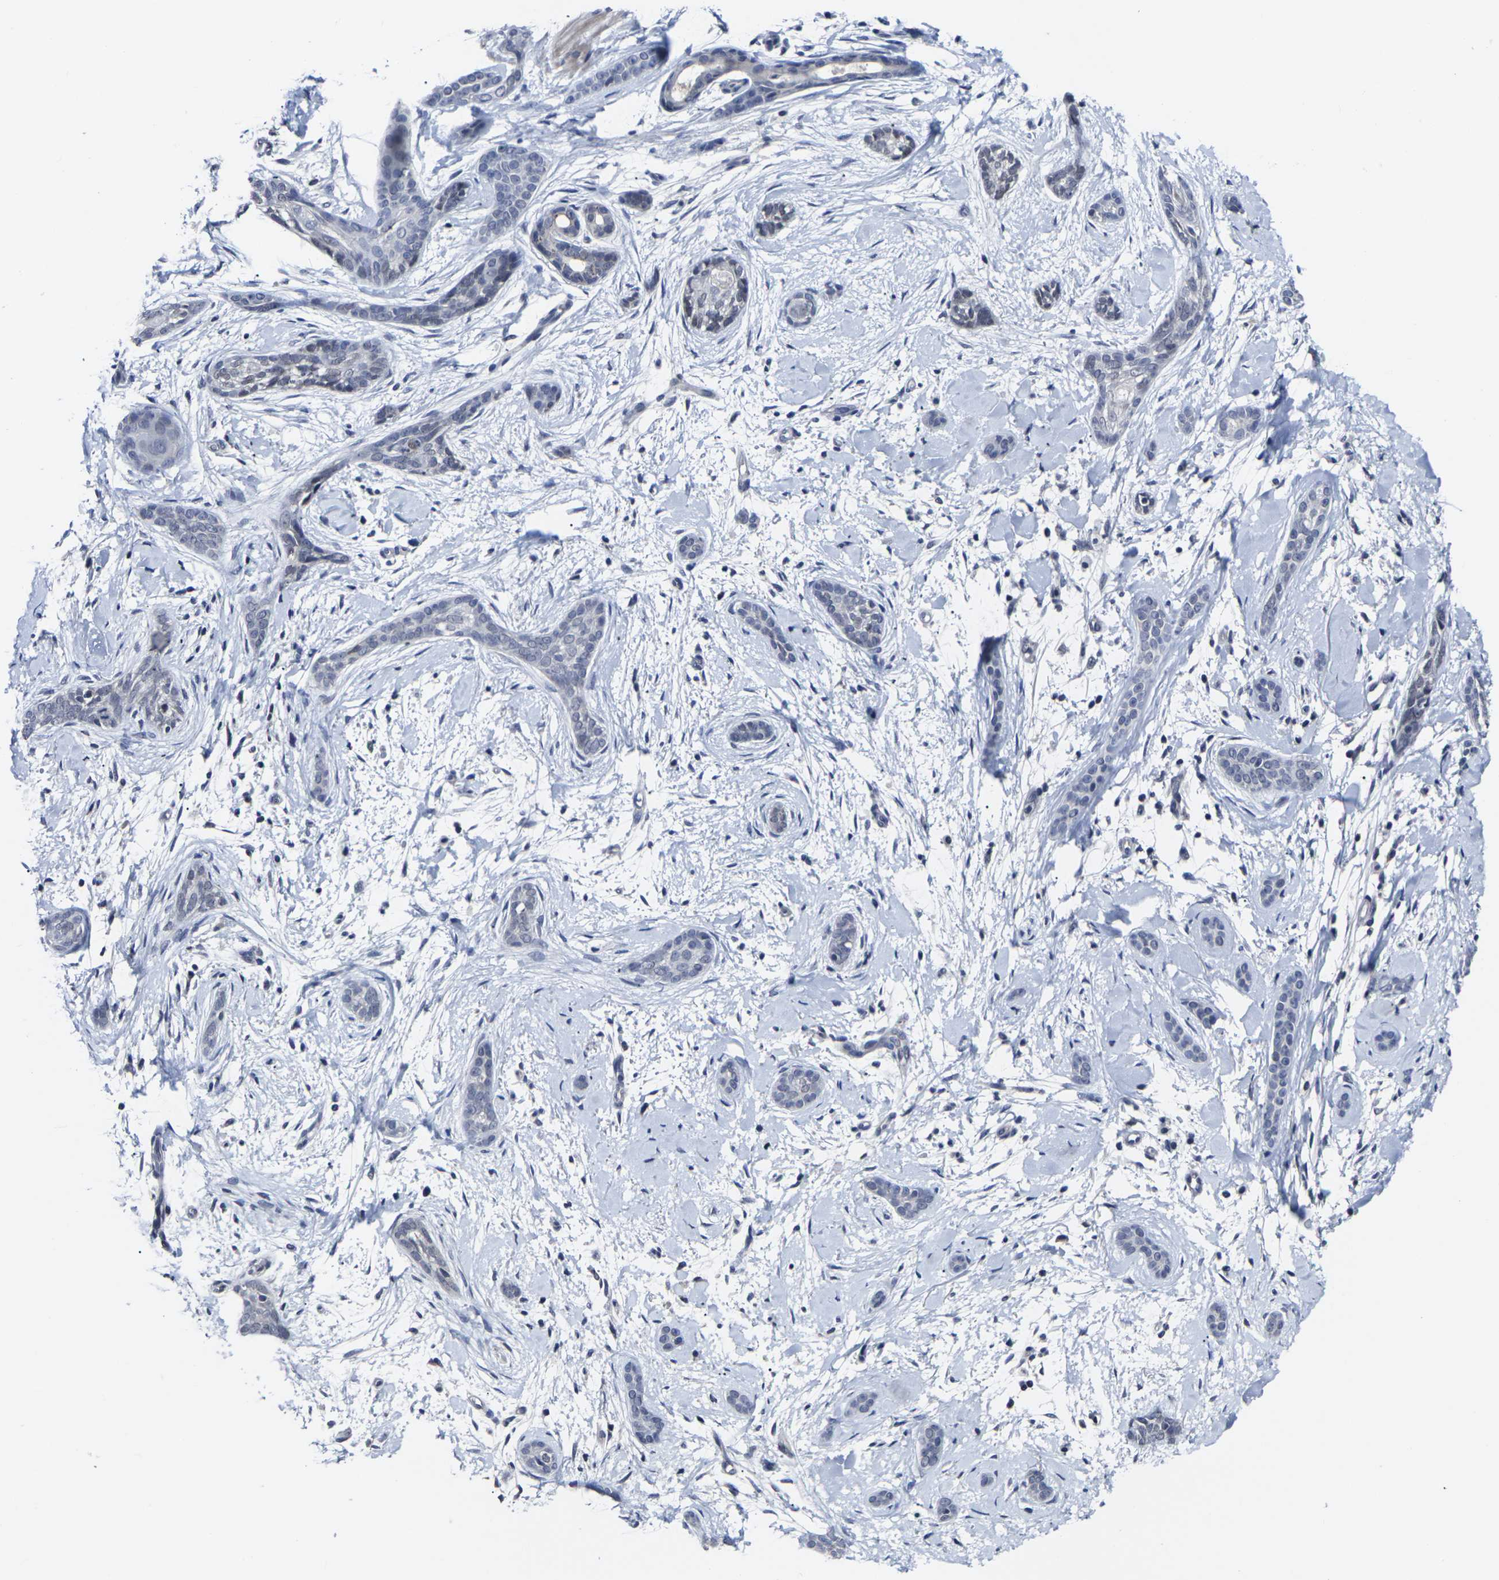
{"staining": {"intensity": "negative", "quantity": "none", "location": "none"}, "tissue": "skin cancer", "cell_type": "Tumor cells", "image_type": "cancer", "snomed": [{"axis": "morphology", "description": "Basal cell carcinoma"}, {"axis": "morphology", "description": "Adnexal tumor, benign"}, {"axis": "topography", "description": "Skin"}], "caption": "This is an immunohistochemistry histopathology image of skin benign adnexal tumor. There is no staining in tumor cells.", "gene": "MSANTD4", "patient": {"sex": "female", "age": 42}}